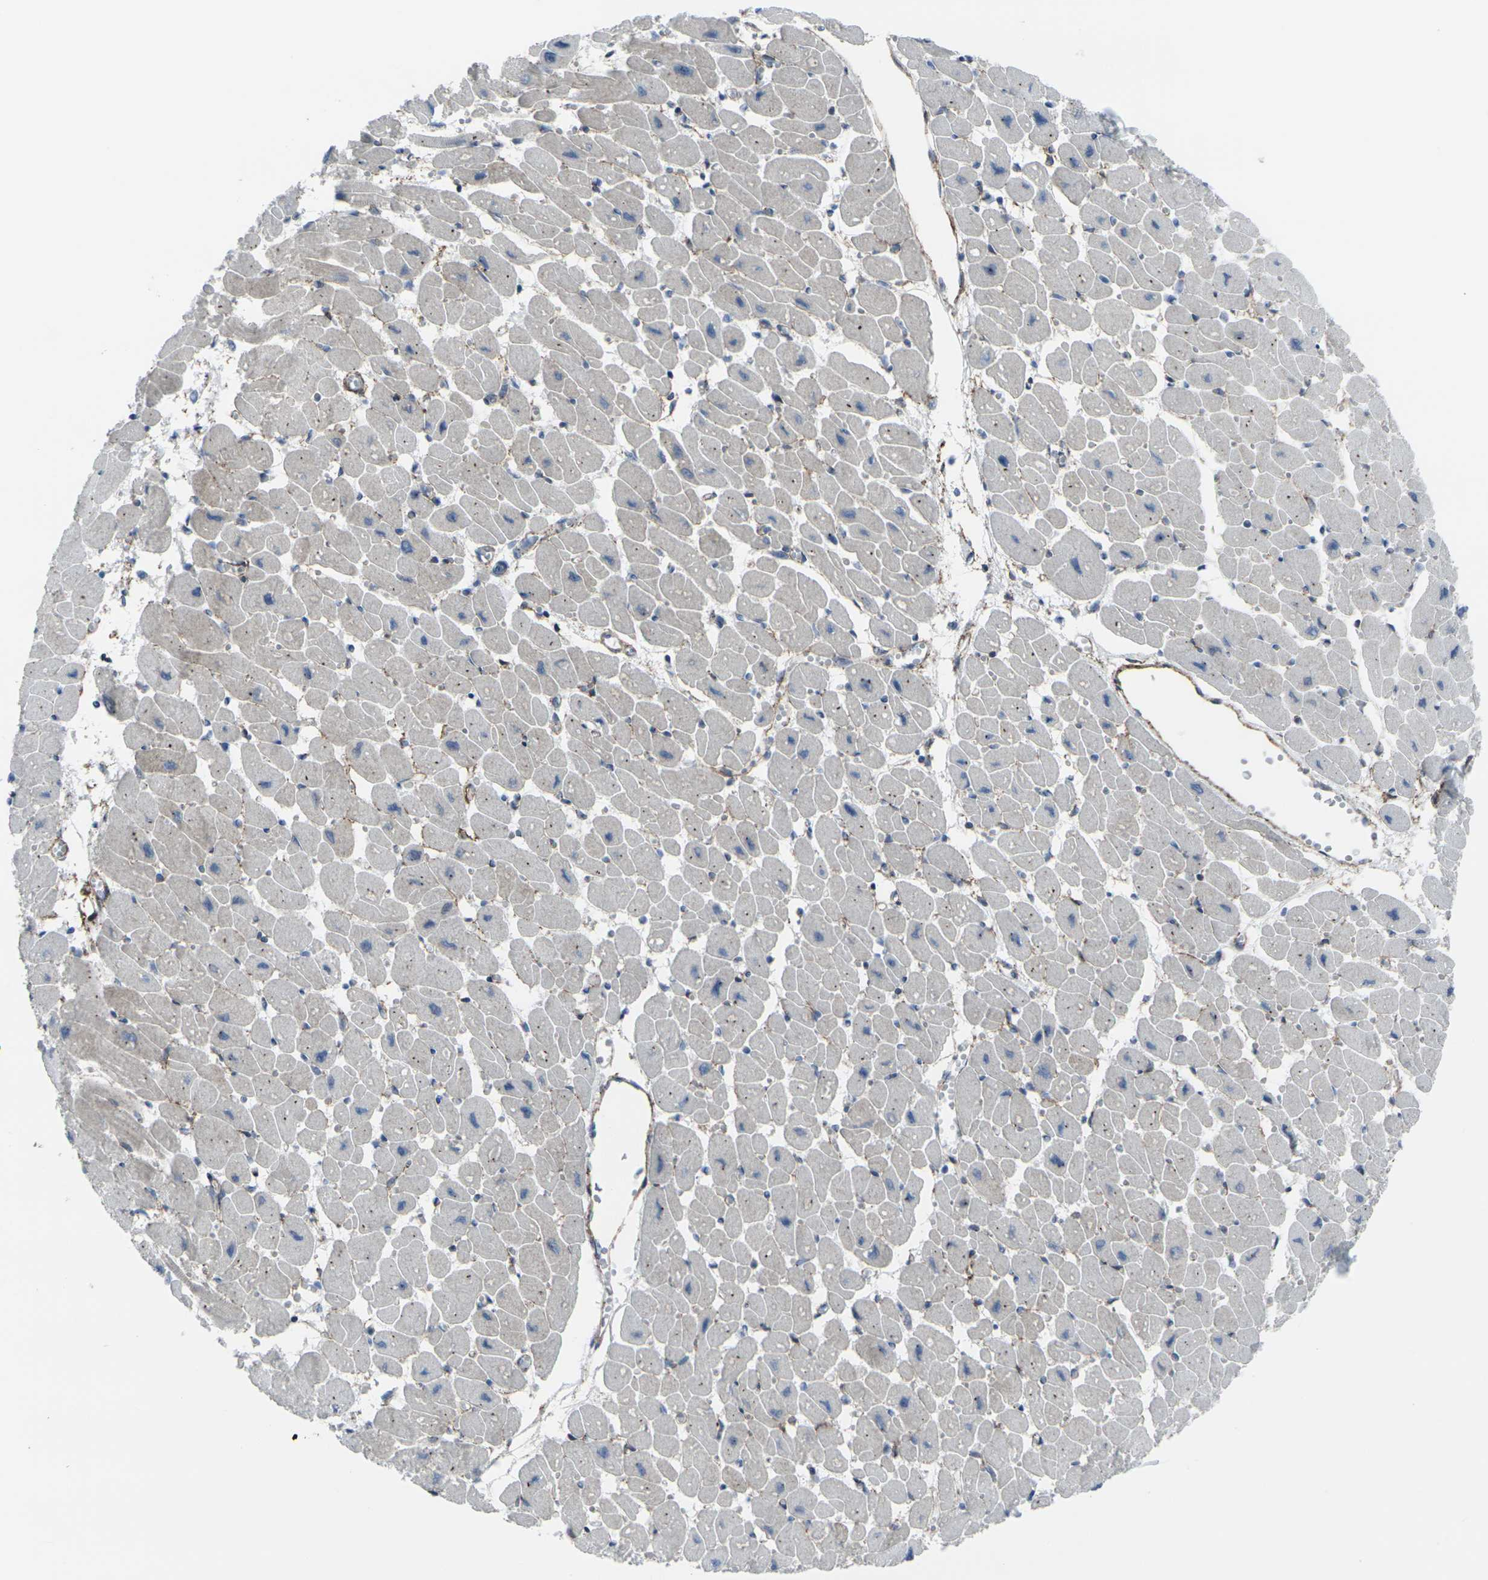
{"staining": {"intensity": "weak", "quantity": "25%-75%", "location": "cytoplasmic/membranous"}, "tissue": "heart muscle", "cell_type": "Cardiomyocytes", "image_type": "normal", "snomed": [{"axis": "morphology", "description": "Normal tissue, NOS"}, {"axis": "topography", "description": "Heart"}], "caption": "Unremarkable heart muscle demonstrates weak cytoplasmic/membranous positivity in about 25%-75% of cardiomyocytes, visualized by immunohistochemistry.", "gene": "CDH11", "patient": {"sex": "female", "age": 54}}